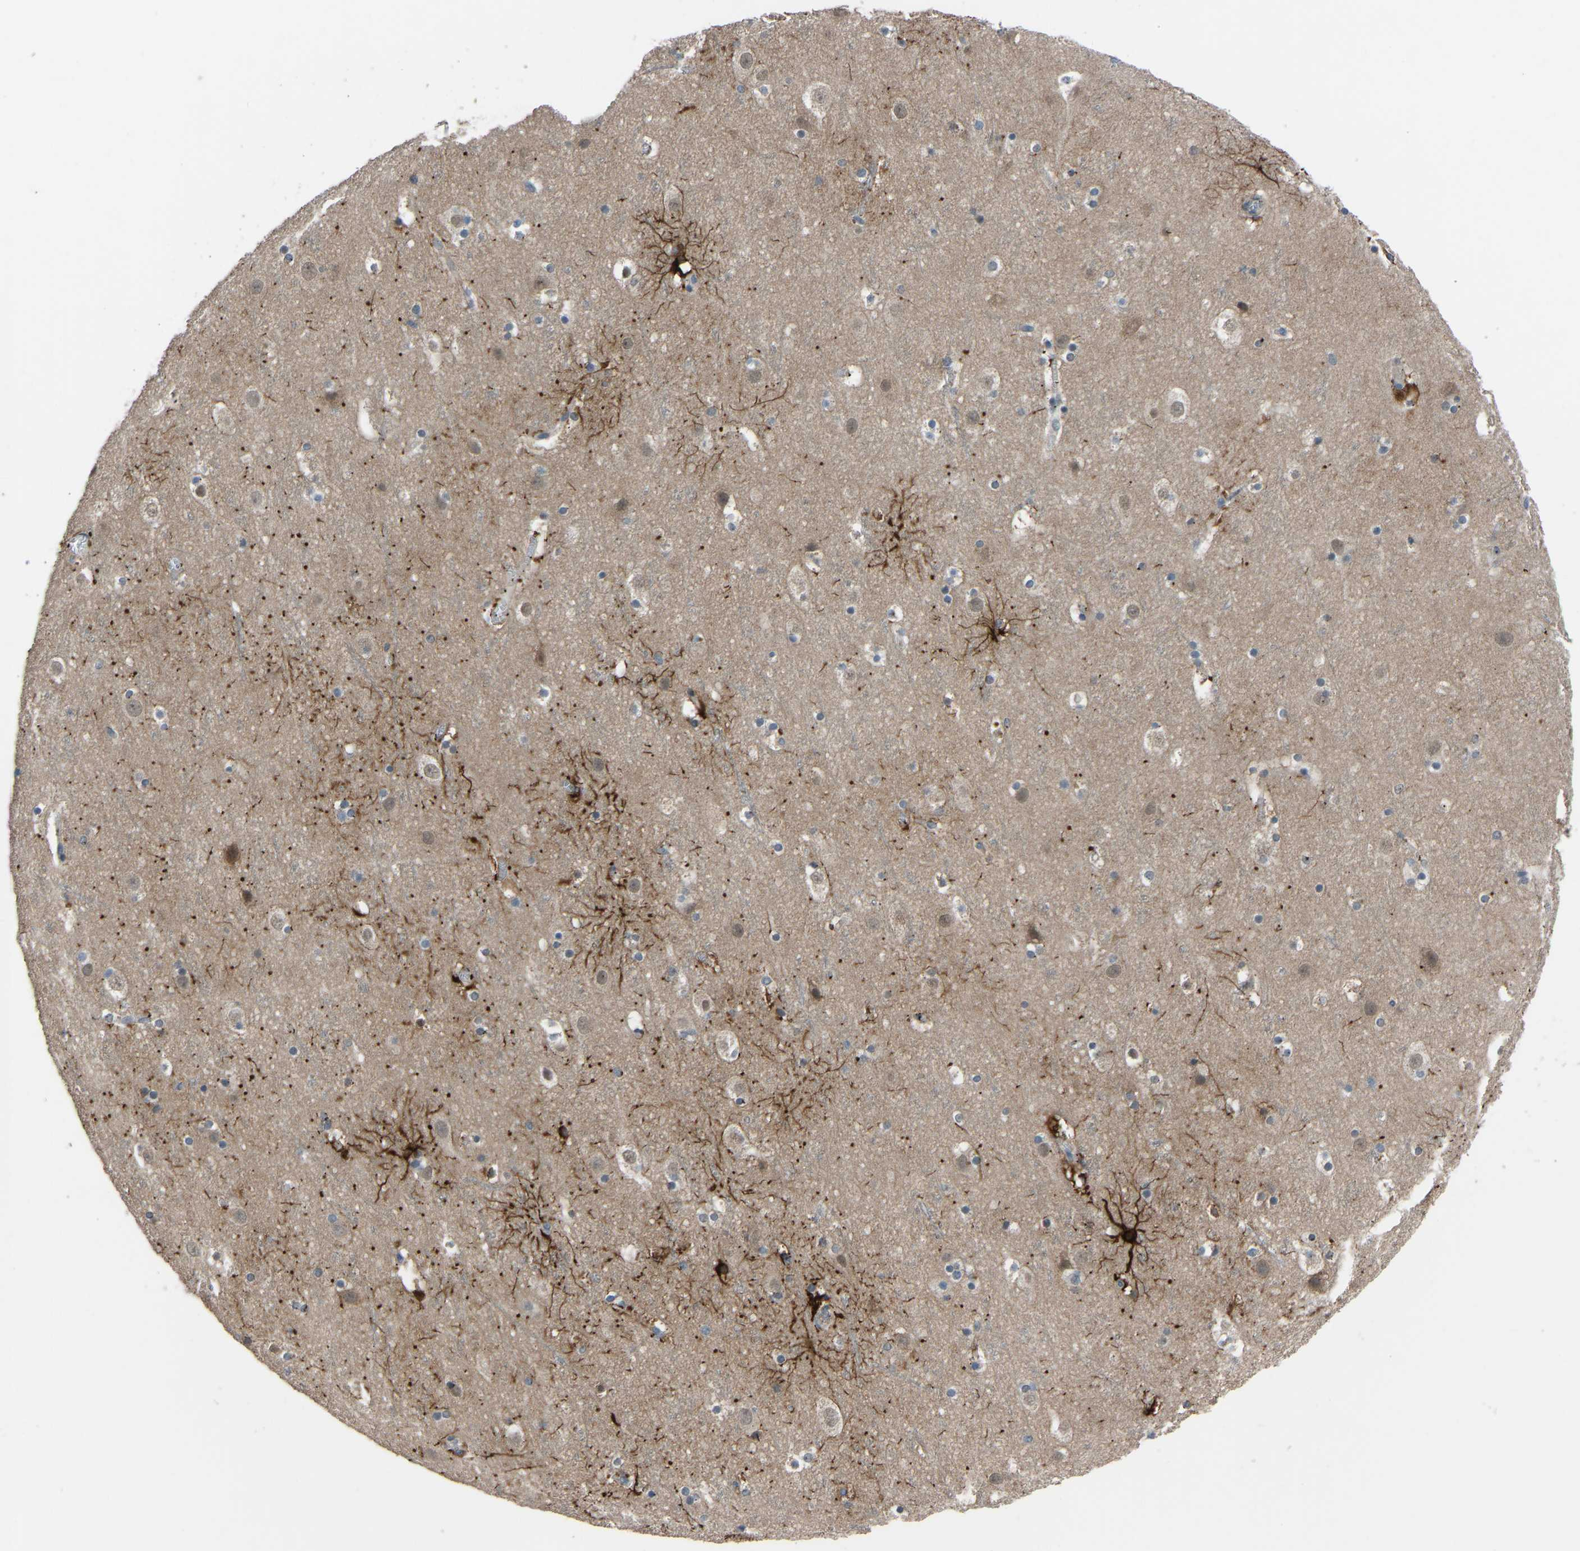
{"staining": {"intensity": "negative", "quantity": "none", "location": "none"}, "tissue": "cerebral cortex", "cell_type": "Endothelial cells", "image_type": "normal", "snomed": [{"axis": "morphology", "description": "Normal tissue, NOS"}, {"axis": "topography", "description": "Cerebral cortex"}], "caption": "High power microscopy histopathology image of an IHC micrograph of normal cerebral cortex, revealing no significant positivity in endothelial cells.", "gene": "CDK2AP1", "patient": {"sex": "male", "age": 45}}